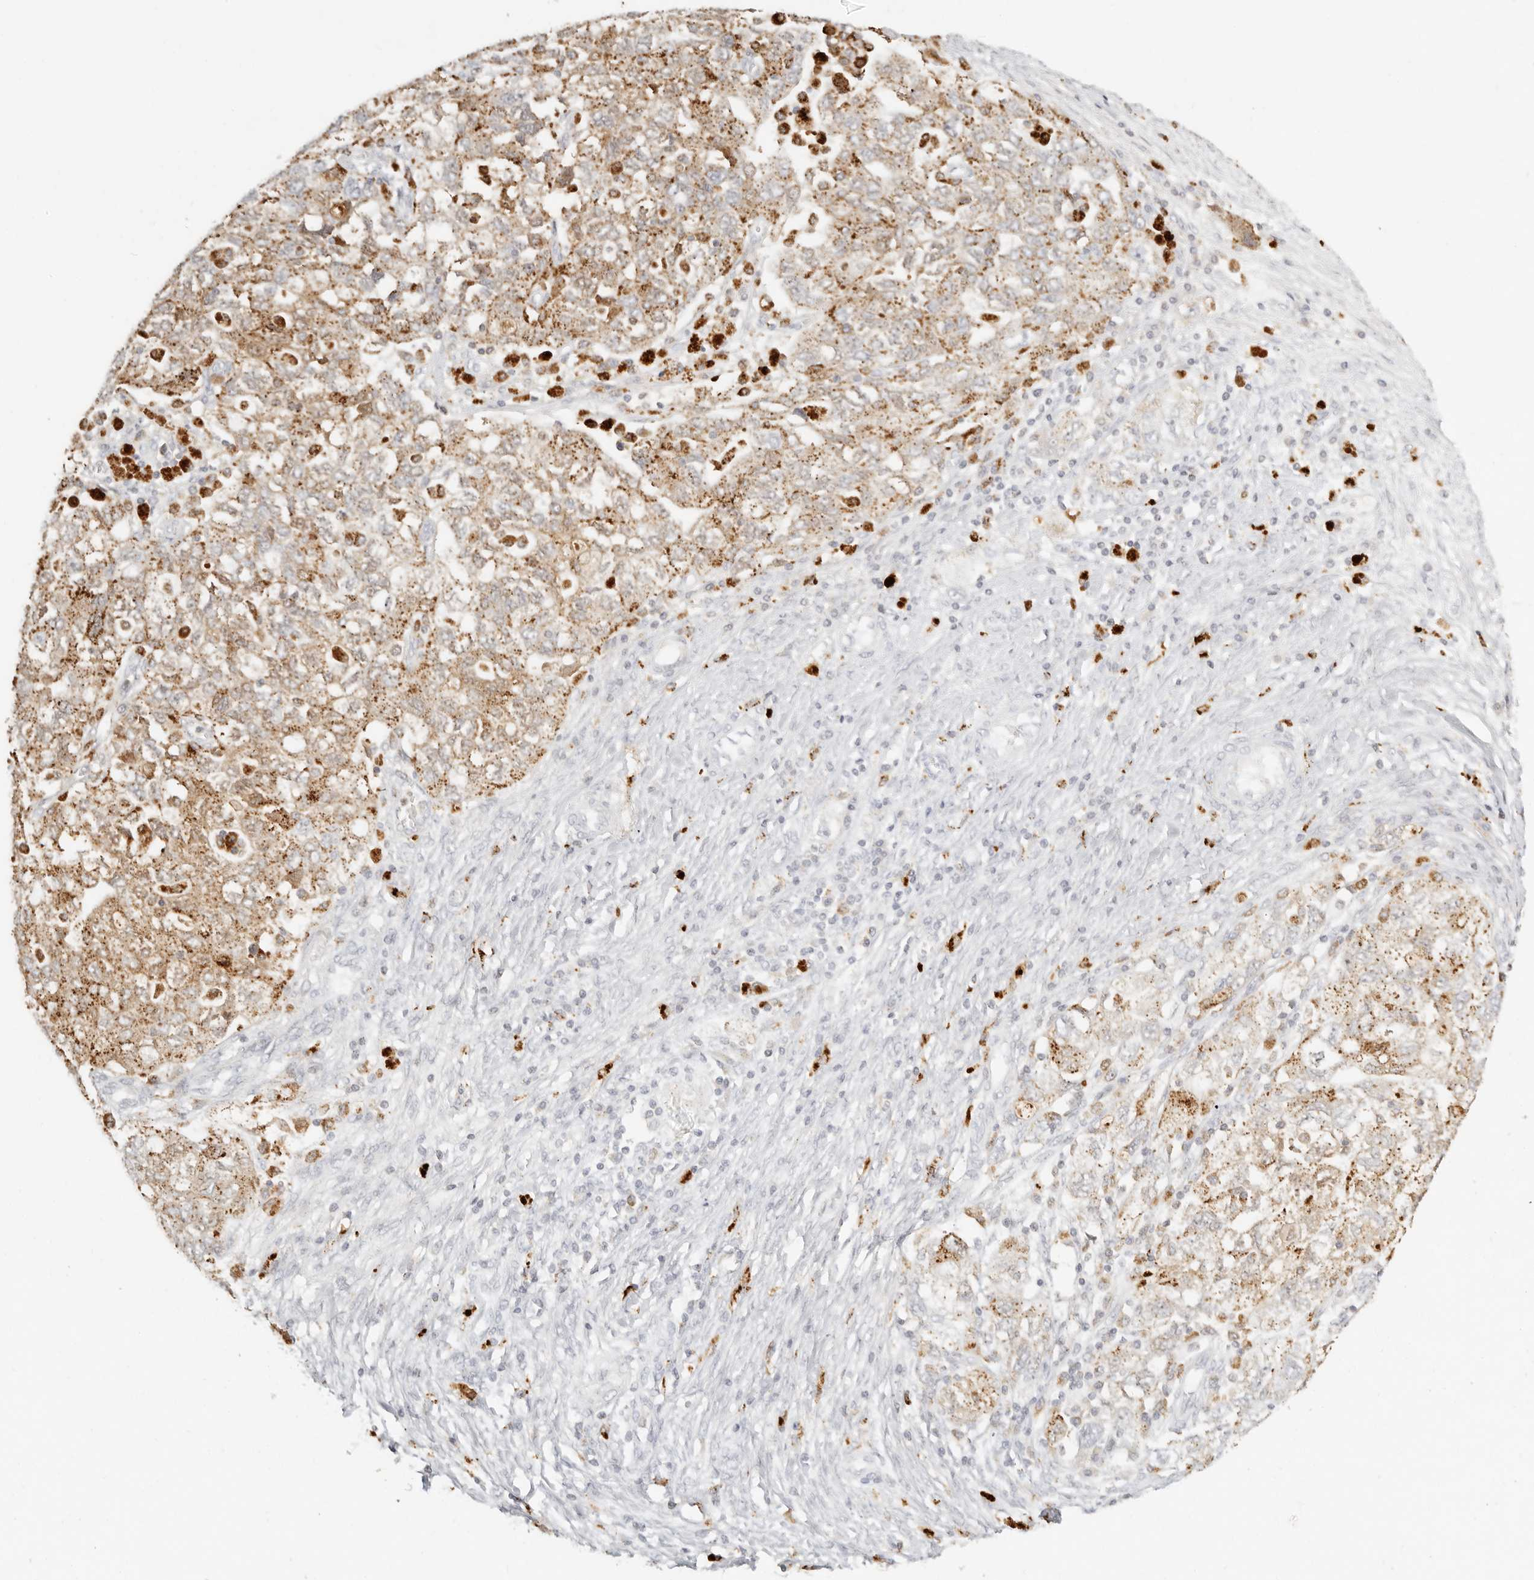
{"staining": {"intensity": "moderate", "quantity": ">75%", "location": "cytoplasmic/membranous"}, "tissue": "ovarian cancer", "cell_type": "Tumor cells", "image_type": "cancer", "snomed": [{"axis": "morphology", "description": "Carcinoma, NOS"}, {"axis": "morphology", "description": "Cystadenocarcinoma, serous, NOS"}, {"axis": "topography", "description": "Ovary"}], "caption": "IHC (DAB) staining of human serous cystadenocarcinoma (ovarian) reveals moderate cytoplasmic/membranous protein positivity in approximately >75% of tumor cells. (Brightfield microscopy of DAB IHC at high magnification).", "gene": "RNASET2", "patient": {"sex": "female", "age": 69}}